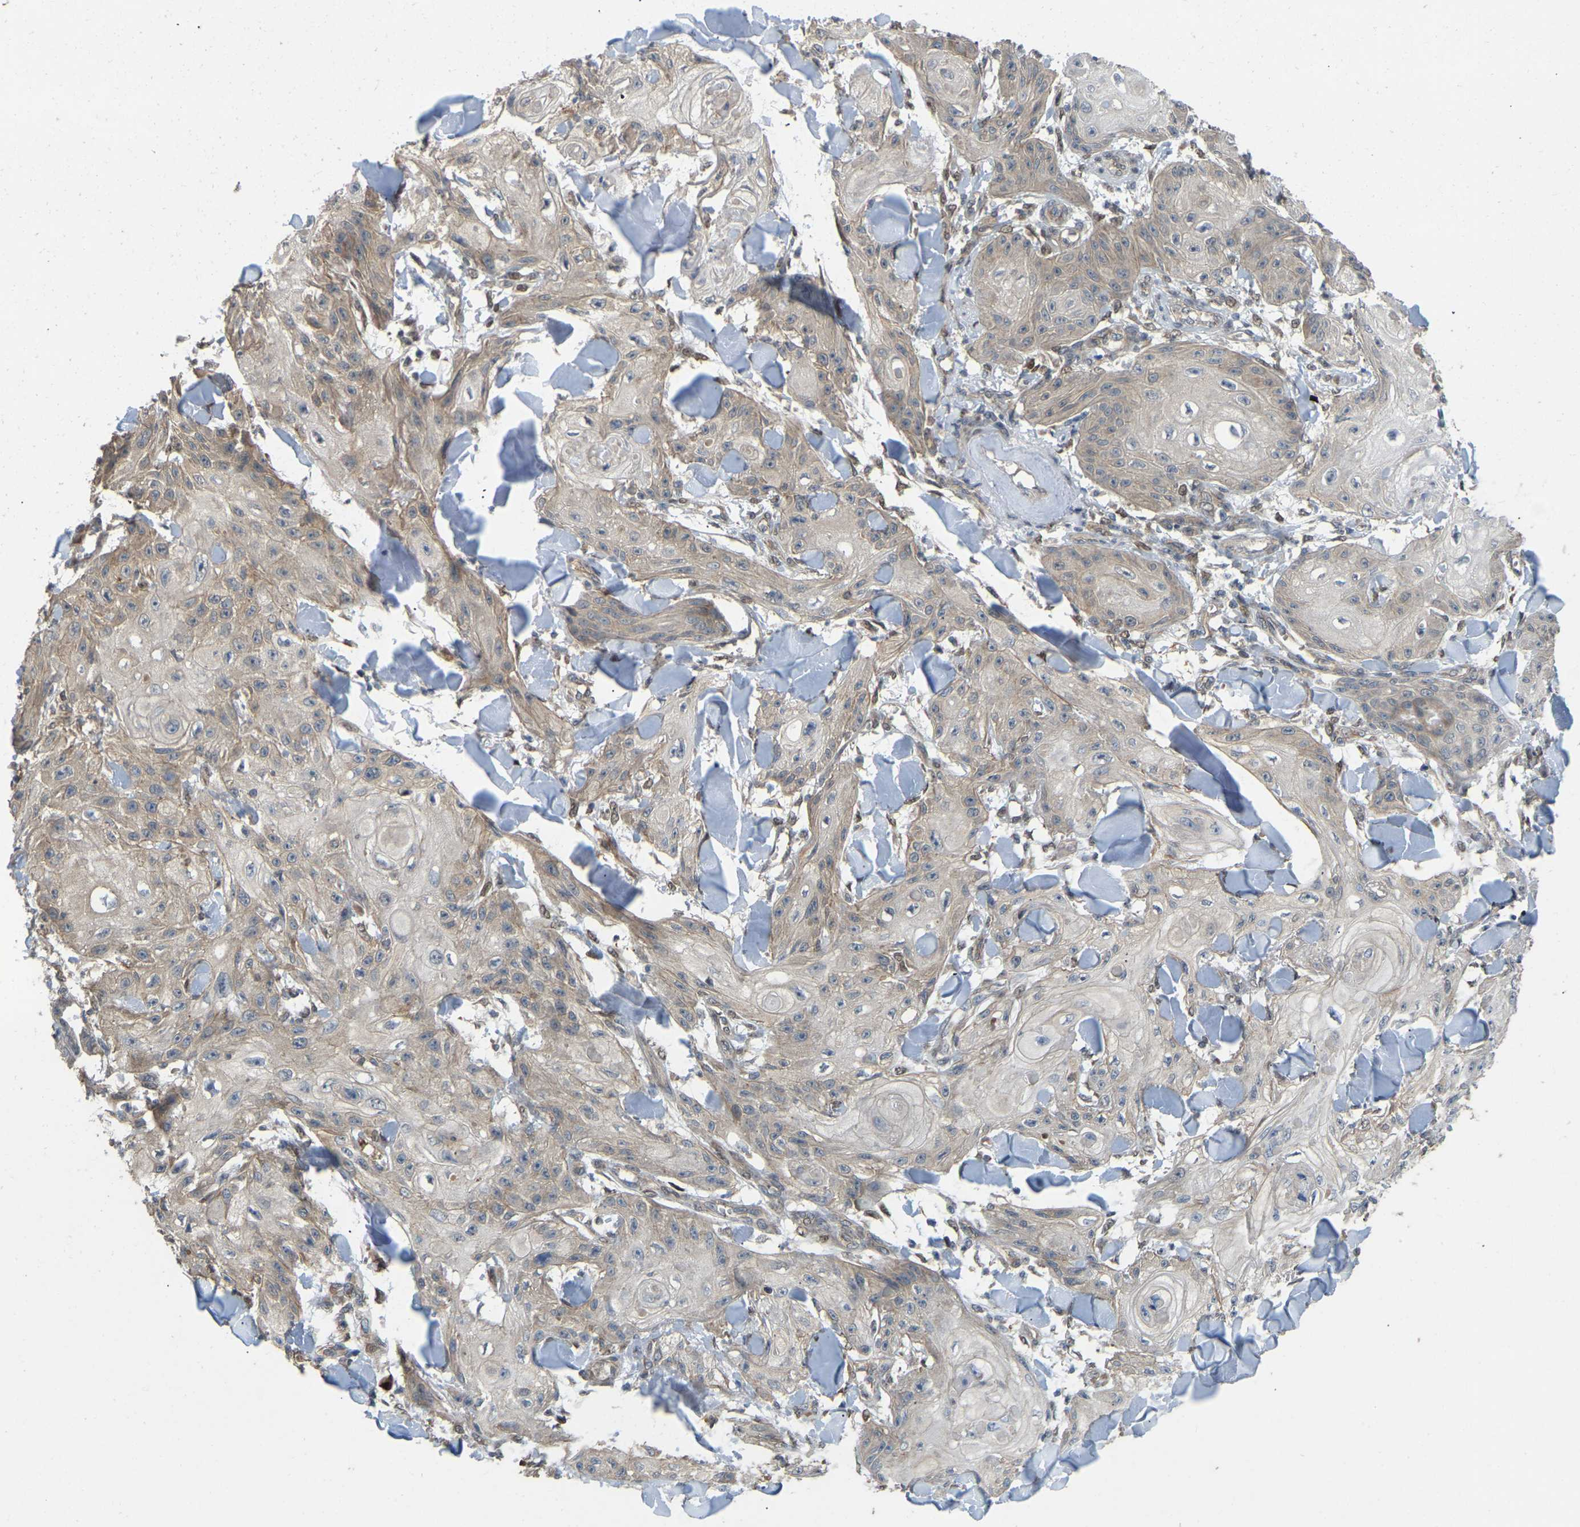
{"staining": {"intensity": "weak", "quantity": "25%-75%", "location": "cytoplasmic/membranous"}, "tissue": "skin cancer", "cell_type": "Tumor cells", "image_type": "cancer", "snomed": [{"axis": "morphology", "description": "Squamous cell carcinoma, NOS"}, {"axis": "topography", "description": "Skin"}], "caption": "An image of squamous cell carcinoma (skin) stained for a protein shows weak cytoplasmic/membranous brown staining in tumor cells. (DAB (3,3'-diaminobenzidine) = brown stain, brightfield microscopy at high magnification).", "gene": "C21orf91", "patient": {"sex": "male", "age": 74}}